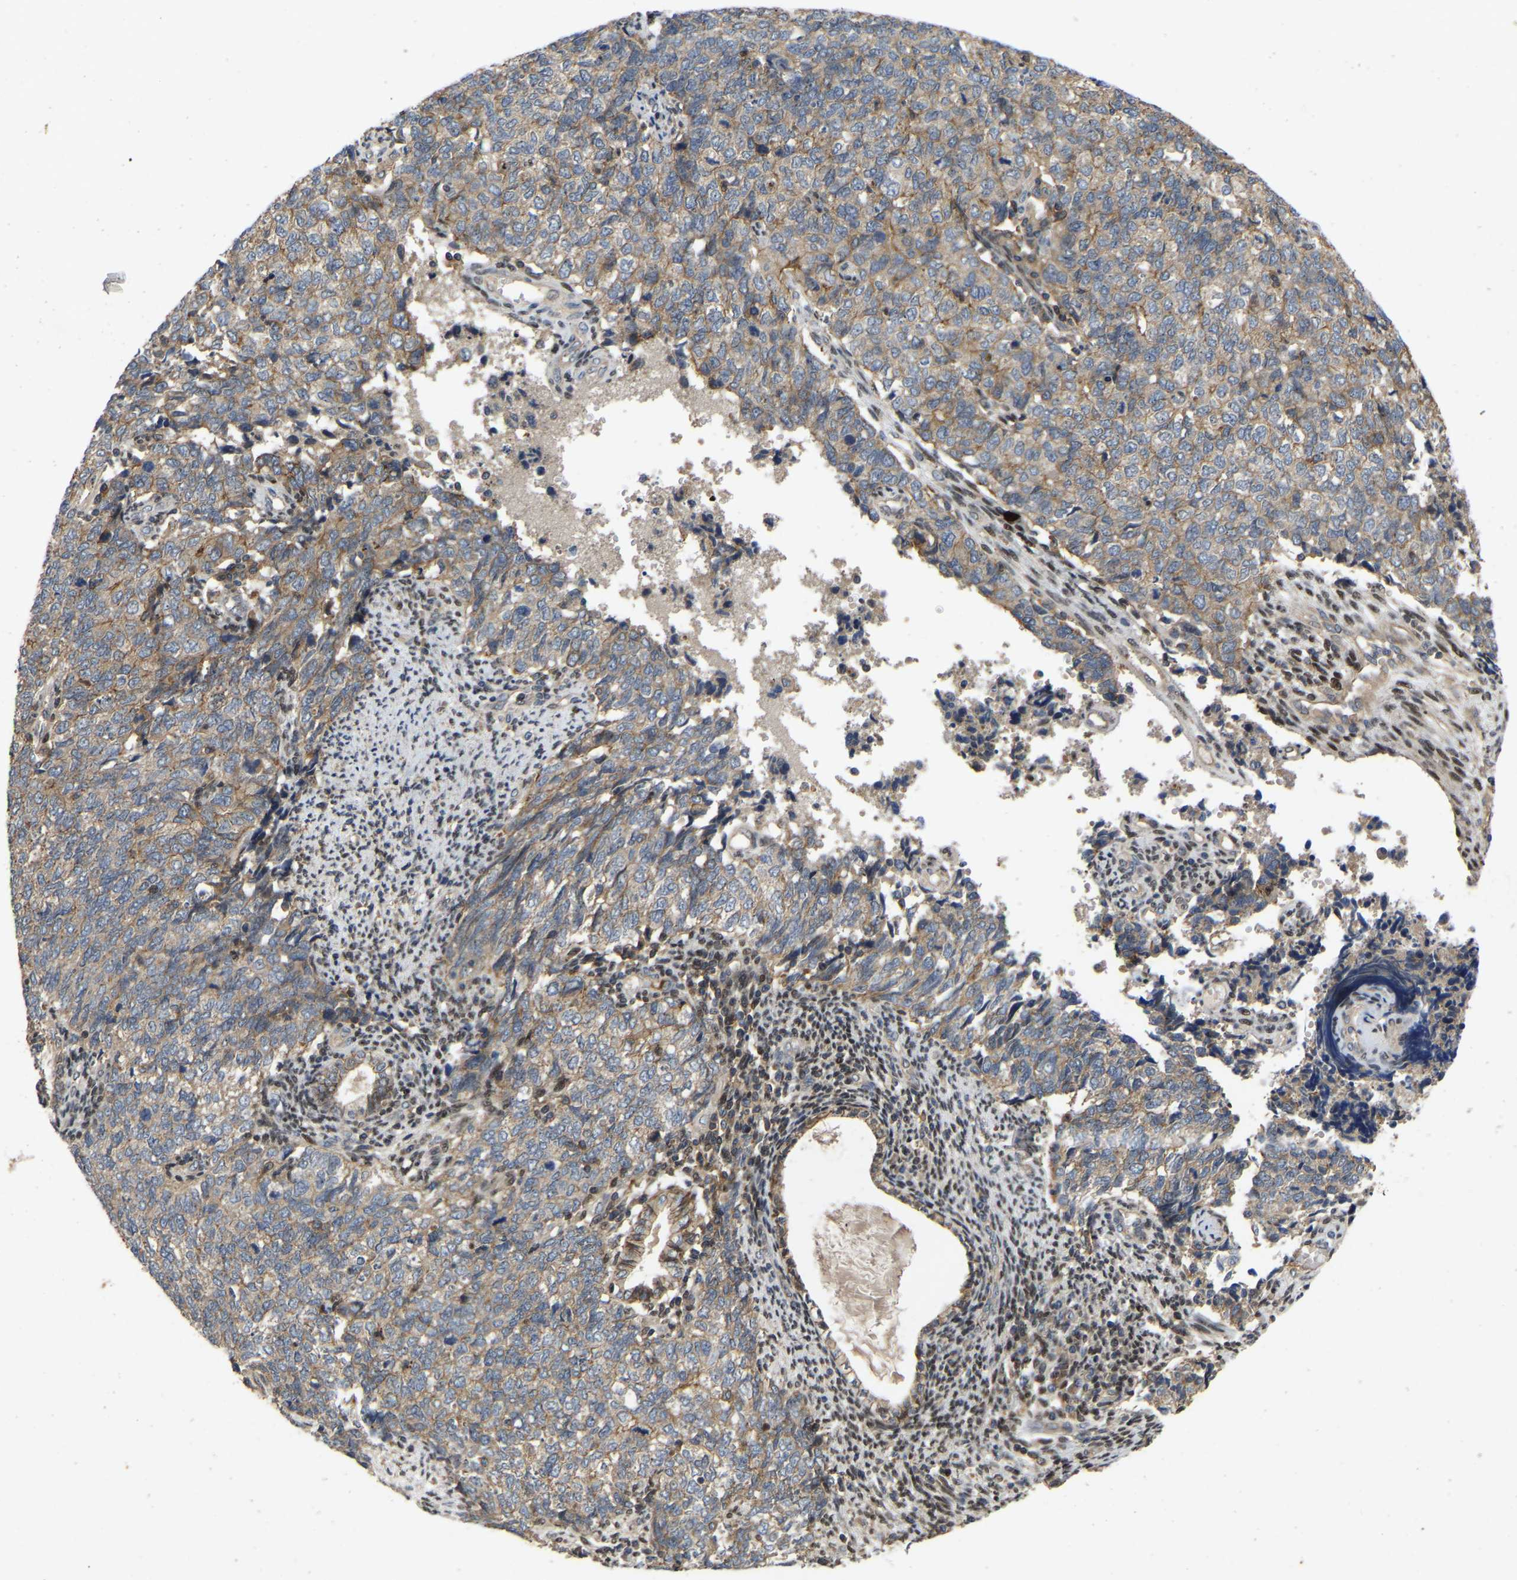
{"staining": {"intensity": "moderate", "quantity": "<25%", "location": "cytoplasmic/membranous"}, "tissue": "cervical cancer", "cell_type": "Tumor cells", "image_type": "cancer", "snomed": [{"axis": "morphology", "description": "Squamous cell carcinoma, NOS"}, {"axis": "topography", "description": "Cervix"}], "caption": "Human squamous cell carcinoma (cervical) stained for a protein (brown) exhibits moderate cytoplasmic/membranous positive positivity in about <25% of tumor cells.", "gene": "PRDM14", "patient": {"sex": "female", "age": 63}}